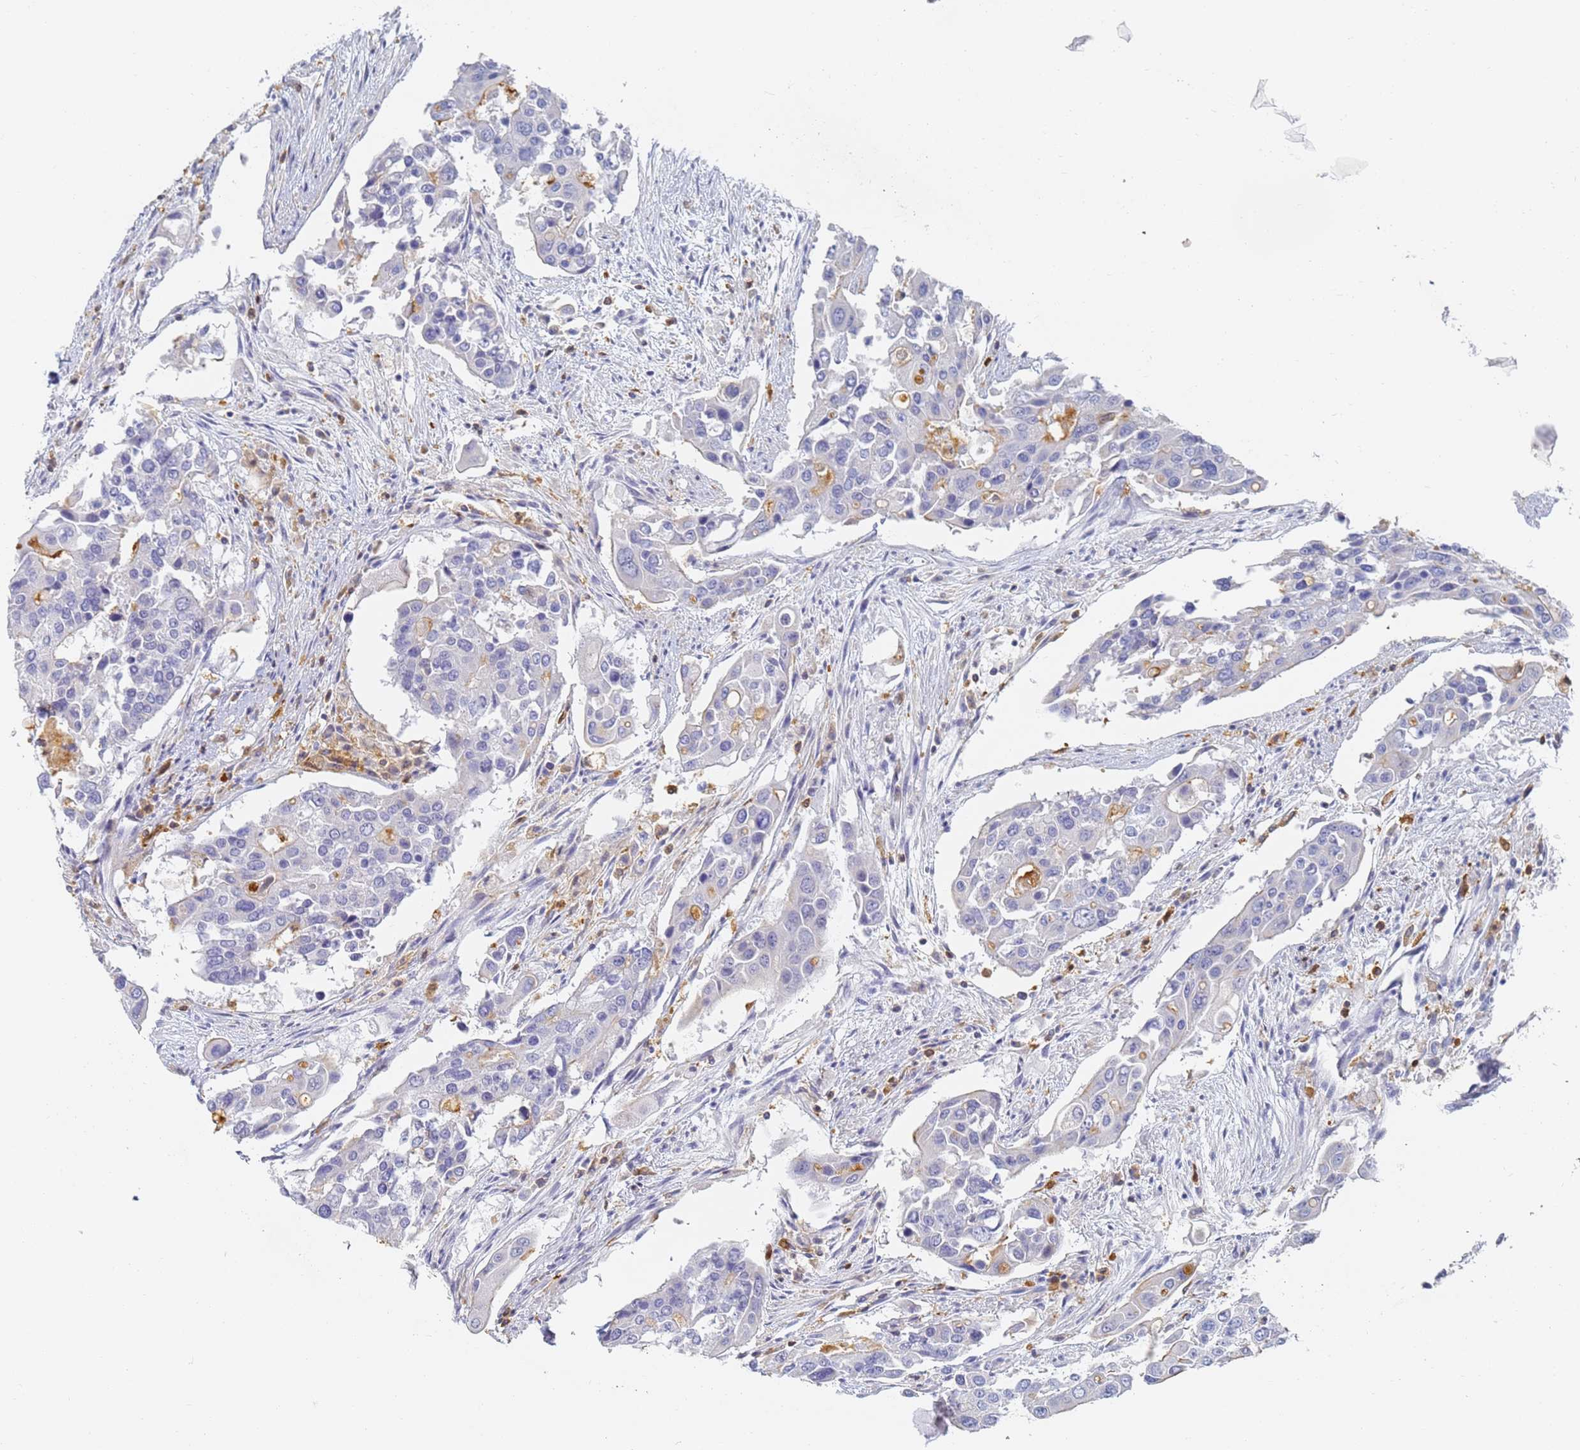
{"staining": {"intensity": "negative", "quantity": "none", "location": "none"}, "tissue": "colorectal cancer", "cell_type": "Tumor cells", "image_type": "cancer", "snomed": [{"axis": "morphology", "description": "Adenocarcinoma, NOS"}, {"axis": "topography", "description": "Colon"}], "caption": "IHC photomicrograph of colorectal adenocarcinoma stained for a protein (brown), which shows no positivity in tumor cells.", "gene": "BIN2", "patient": {"sex": "male", "age": 77}}